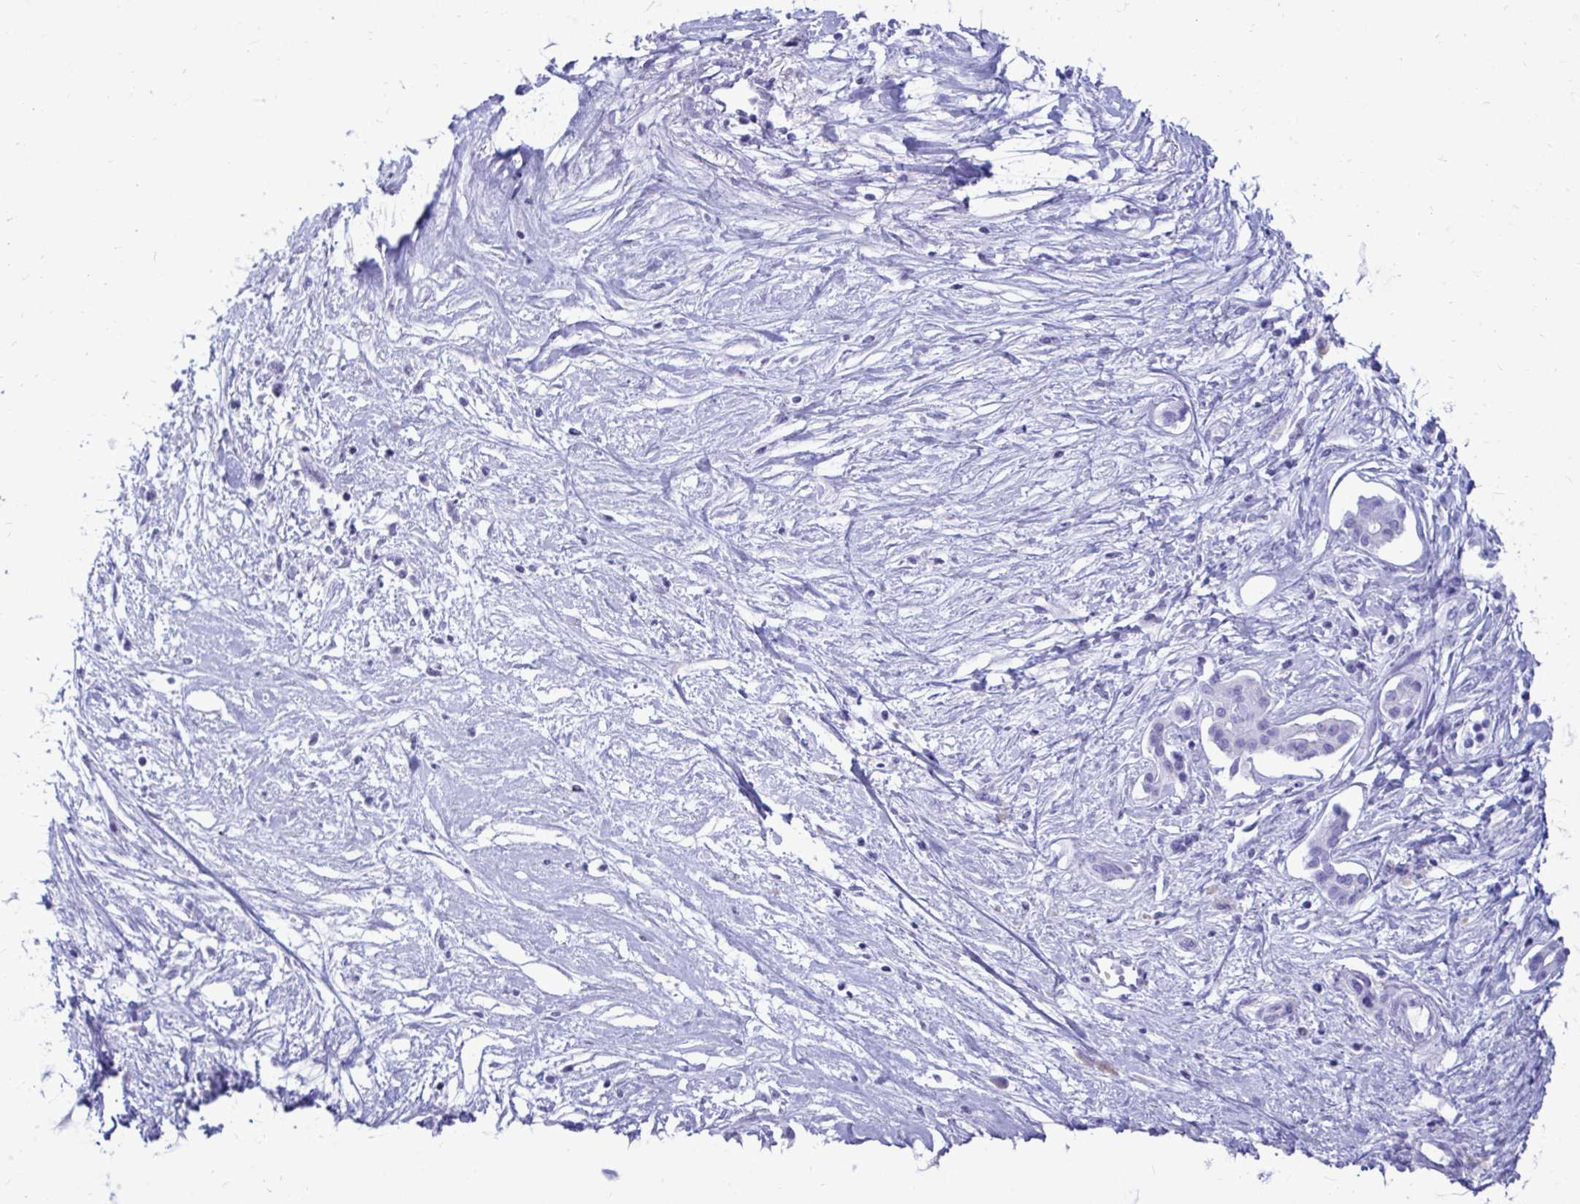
{"staining": {"intensity": "negative", "quantity": "none", "location": "none"}, "tissue": "pancreatic cancer", "cell_type": "Tumor cells", "image_type": "cancer", "snomed": [{"axis": "morphology", "description": "Adenocarcinoma, NOS"}, {"axis": "topography", "description": "Pancreas"}], "caption": "Pancreatic cancer was stained to show a protein in brown. There is no significant positivity in tumor cells. (DAB (3,3'-diaminobenzidine) immunohistochemistry (IHC) visualized using brightfield microscopy, high magnification).", "gene": "OR10R2", "patient": {"sex": "male", "age": 68}}